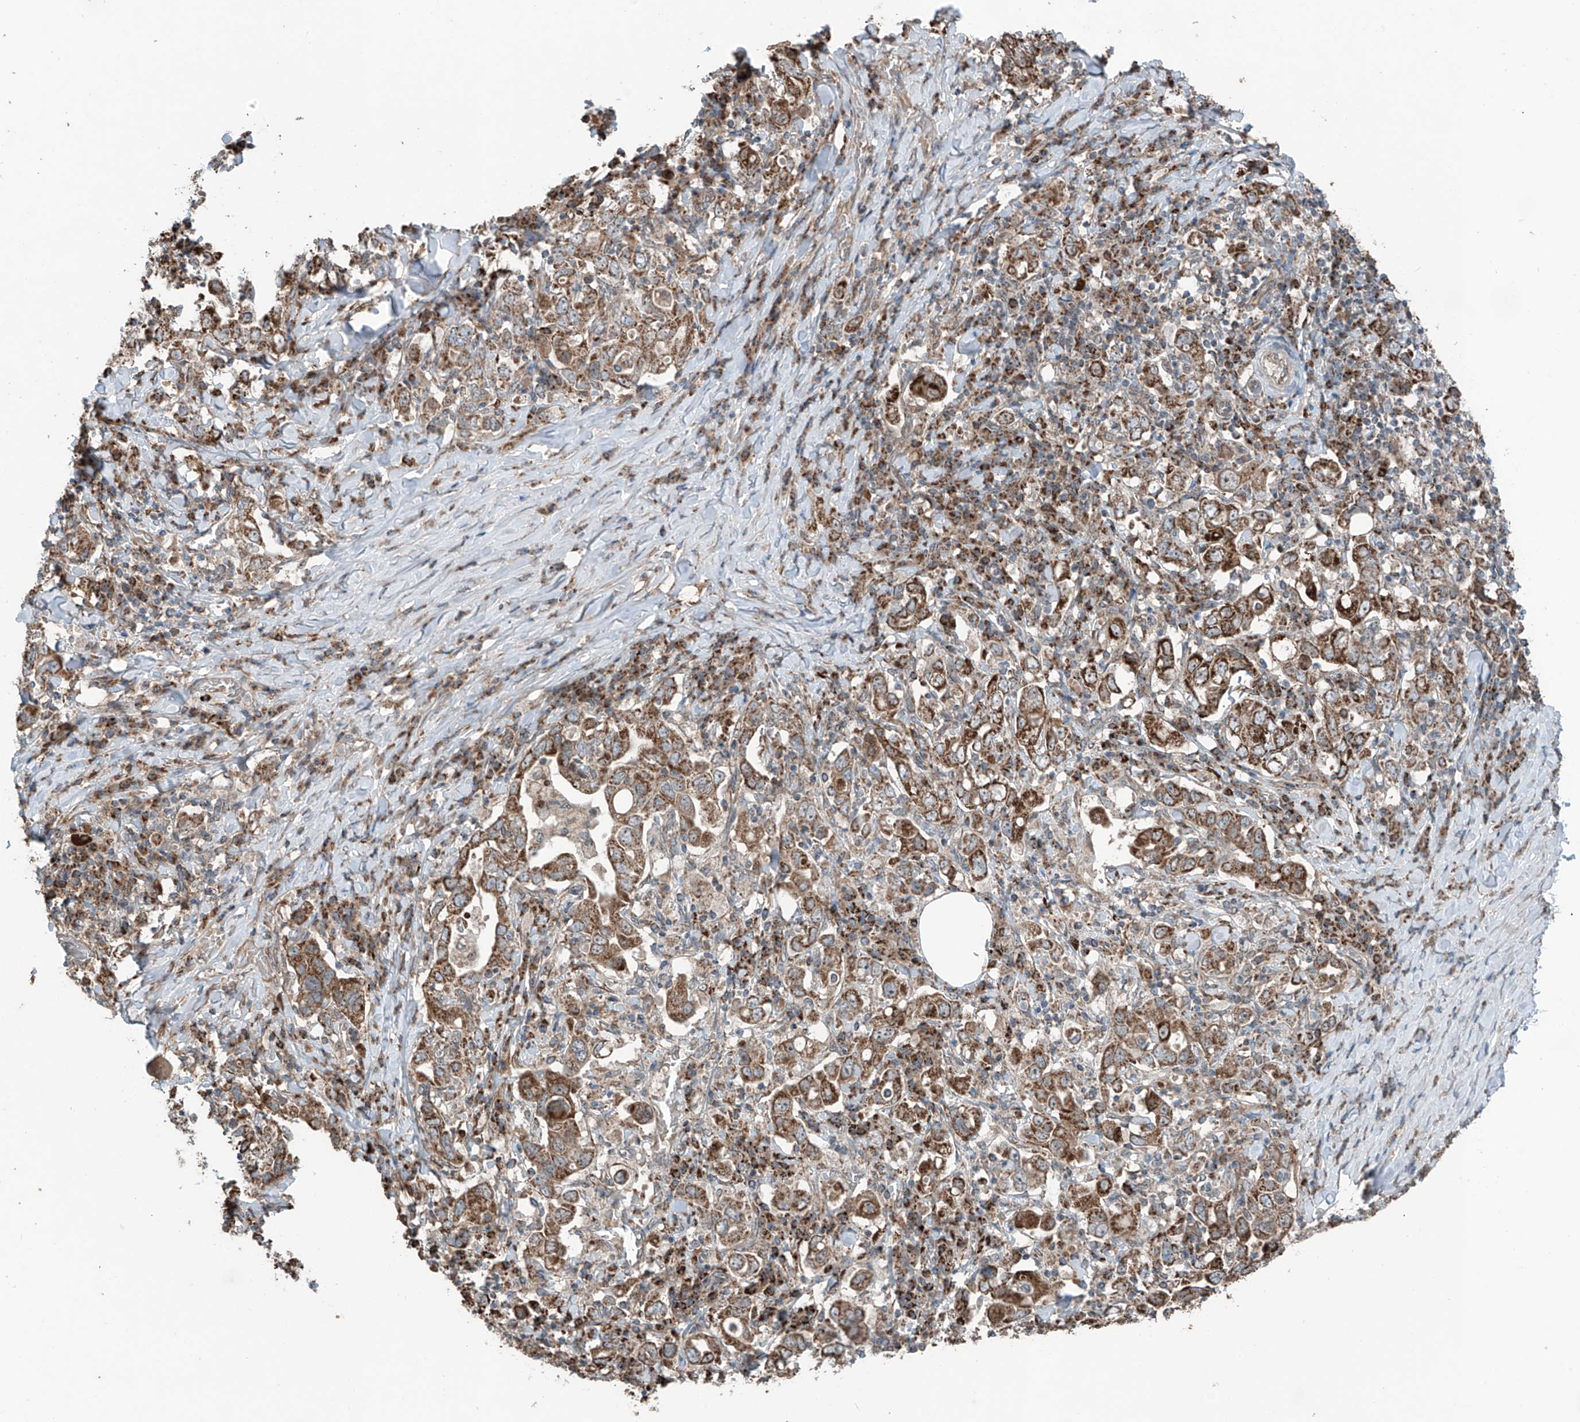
{"staining": {"intensity": "strong", "quantity": ">75%", "location": "cytoplasmic/membranous"}, "tissue": "stomach cancer", "cell_type": "Tumor cells", "image_type": "cancer", "snomed": [{"axis": "morphology", "description": "Adenocarcinoma, NOS"}, {"axis": "topography", "description": "Stomach, upper"}], "caption": "This image shows immunohistochemistry (IHC) staining of human adenocarcinoma (stomach), with high strong cytoplasmic/membranous positivity in approximately >75% of tumor cells.", "gene": "SAMD3", "patient": {"sex": "male", "age": 62}}